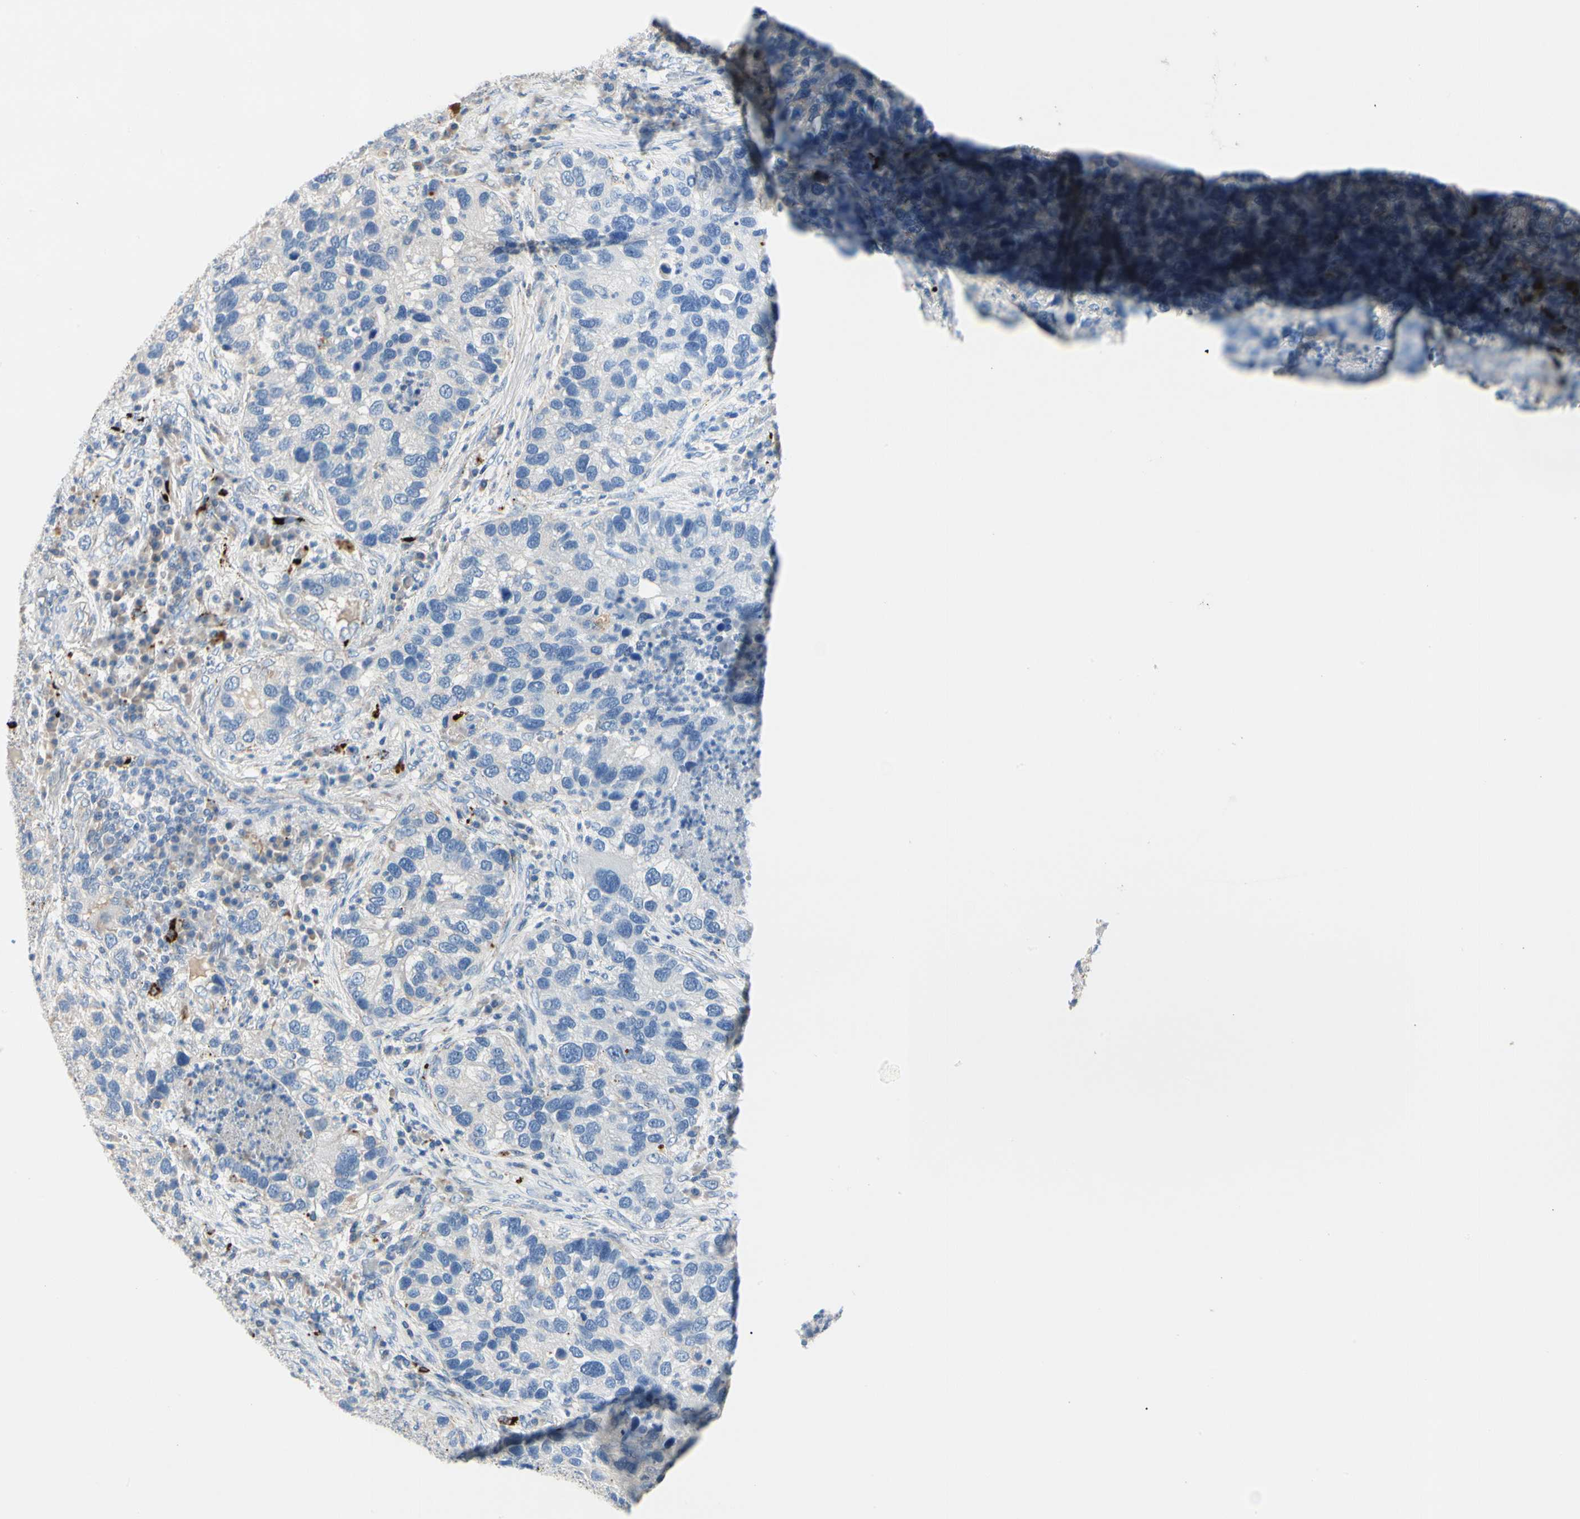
{"staining": {"intensity": "negative", "quantity": "none", "location": "none"}, "tissue": "lung cancer", "cell_type": "Tumor cells", "image_type": "cancer", "snomed": [{"axis": "morphology", "description": "Normal tissue, NOS"}, {"axis": "morphology", "description": "Adenocarcinoma, NOS"}, {"axis": "topography", "description": "Bronchus"}, {"axis": "topography", "description": "Lung"}], "caption": "Immunohistochemistry (IHC) of lung adenocarcinoma exhibits no staining in tumor cells. (DAB (3,3'-diaminobenzidine) IHC with hematoxylin counter stain).", "gene": "RETSAT", "patient": {"sex": "male", "age": 54}}